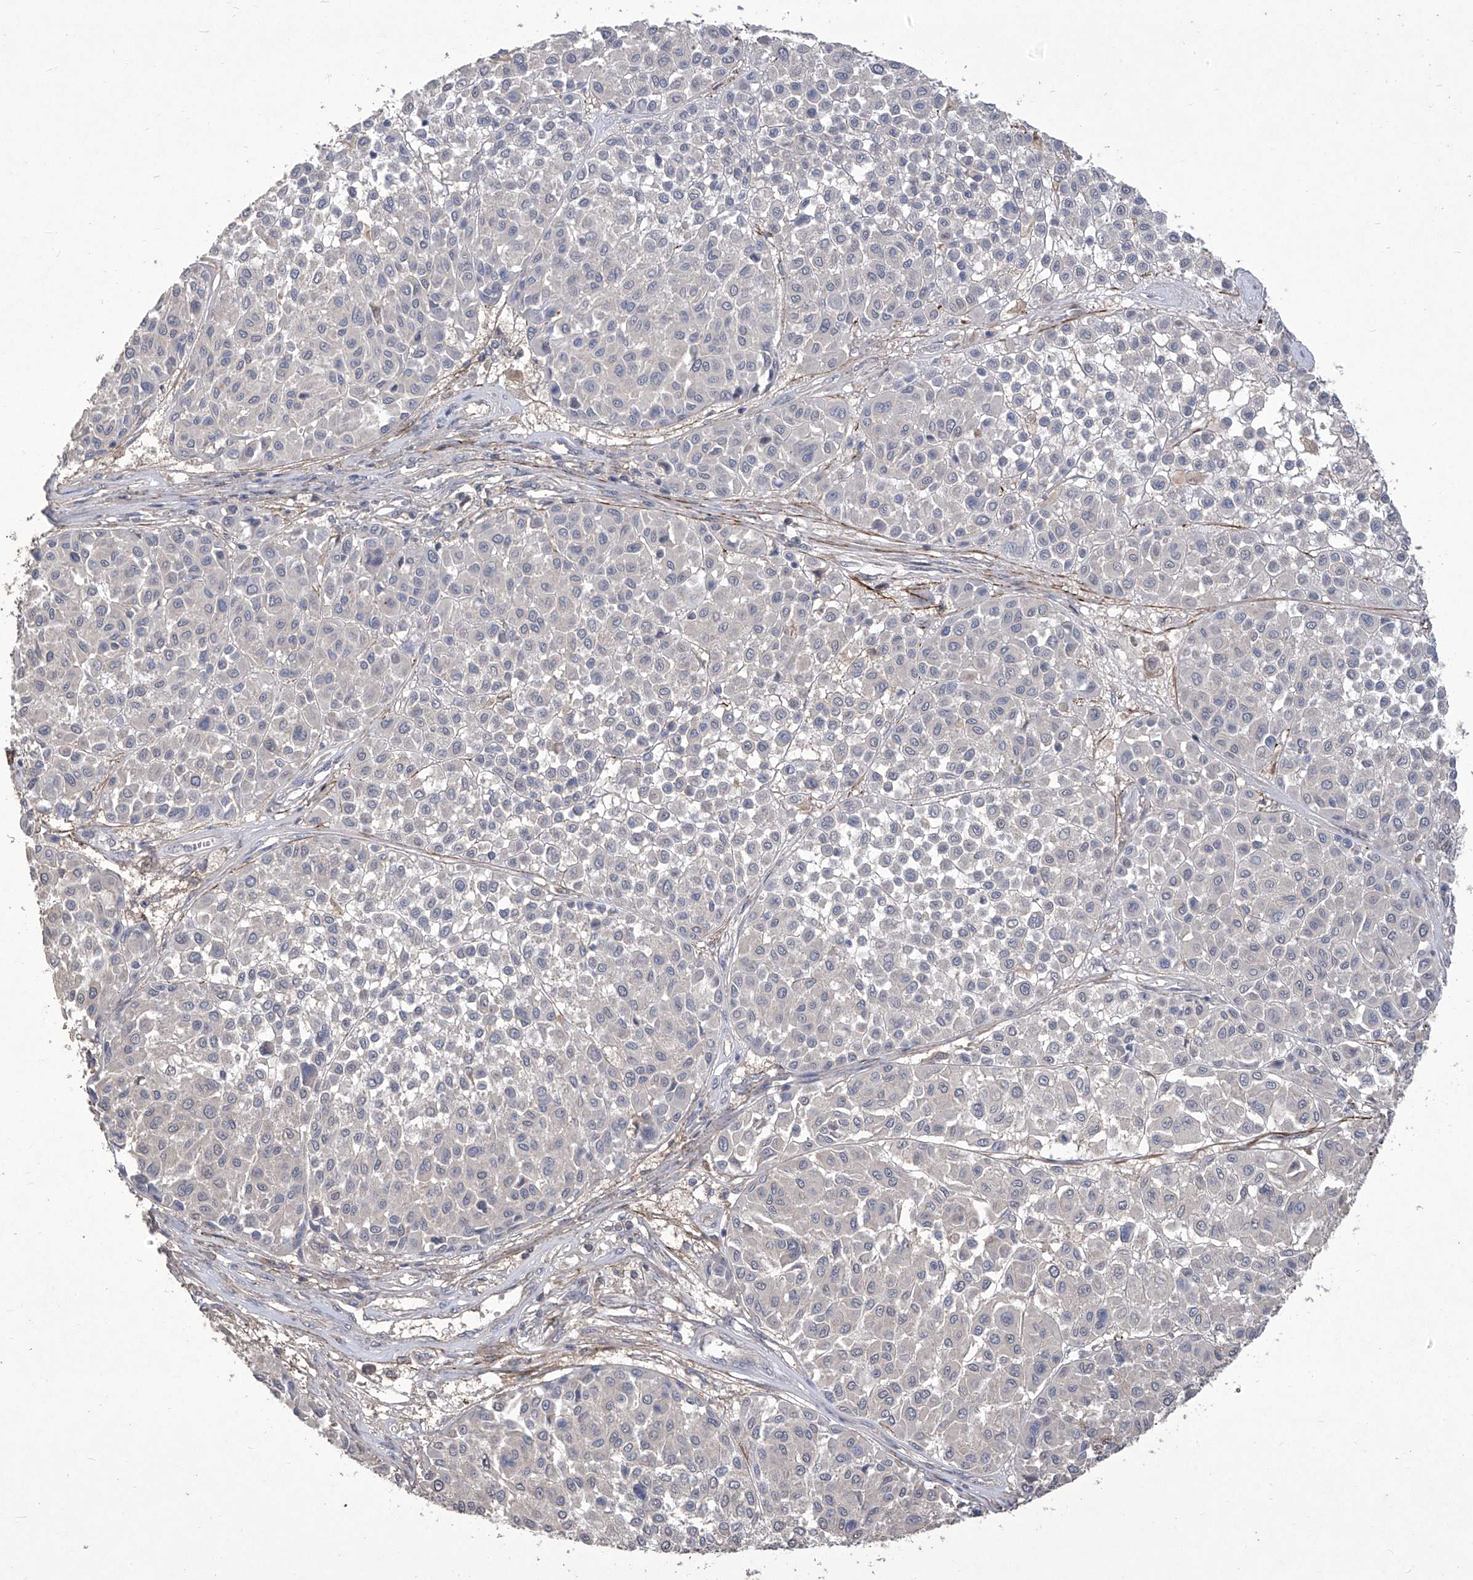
{"staining": {"intensity": "negative", "quantity": "none", "location": "none"}, "tissue": "melanoma", "cell_type": "Tumor cells", "image_type": "cancer", "snomed": [{"axis": "morphology", "description": "Malignant melanoma, Metastatic site"}, {"axis": "topography", "description": "Soft tissue"}], "caption": "A photomicrograph of human malignant melanoma (metastatic site) is negative for staining in tumor cells.", "gene": "TXNIP", "patient": {"sex": "male", "age": 41}}